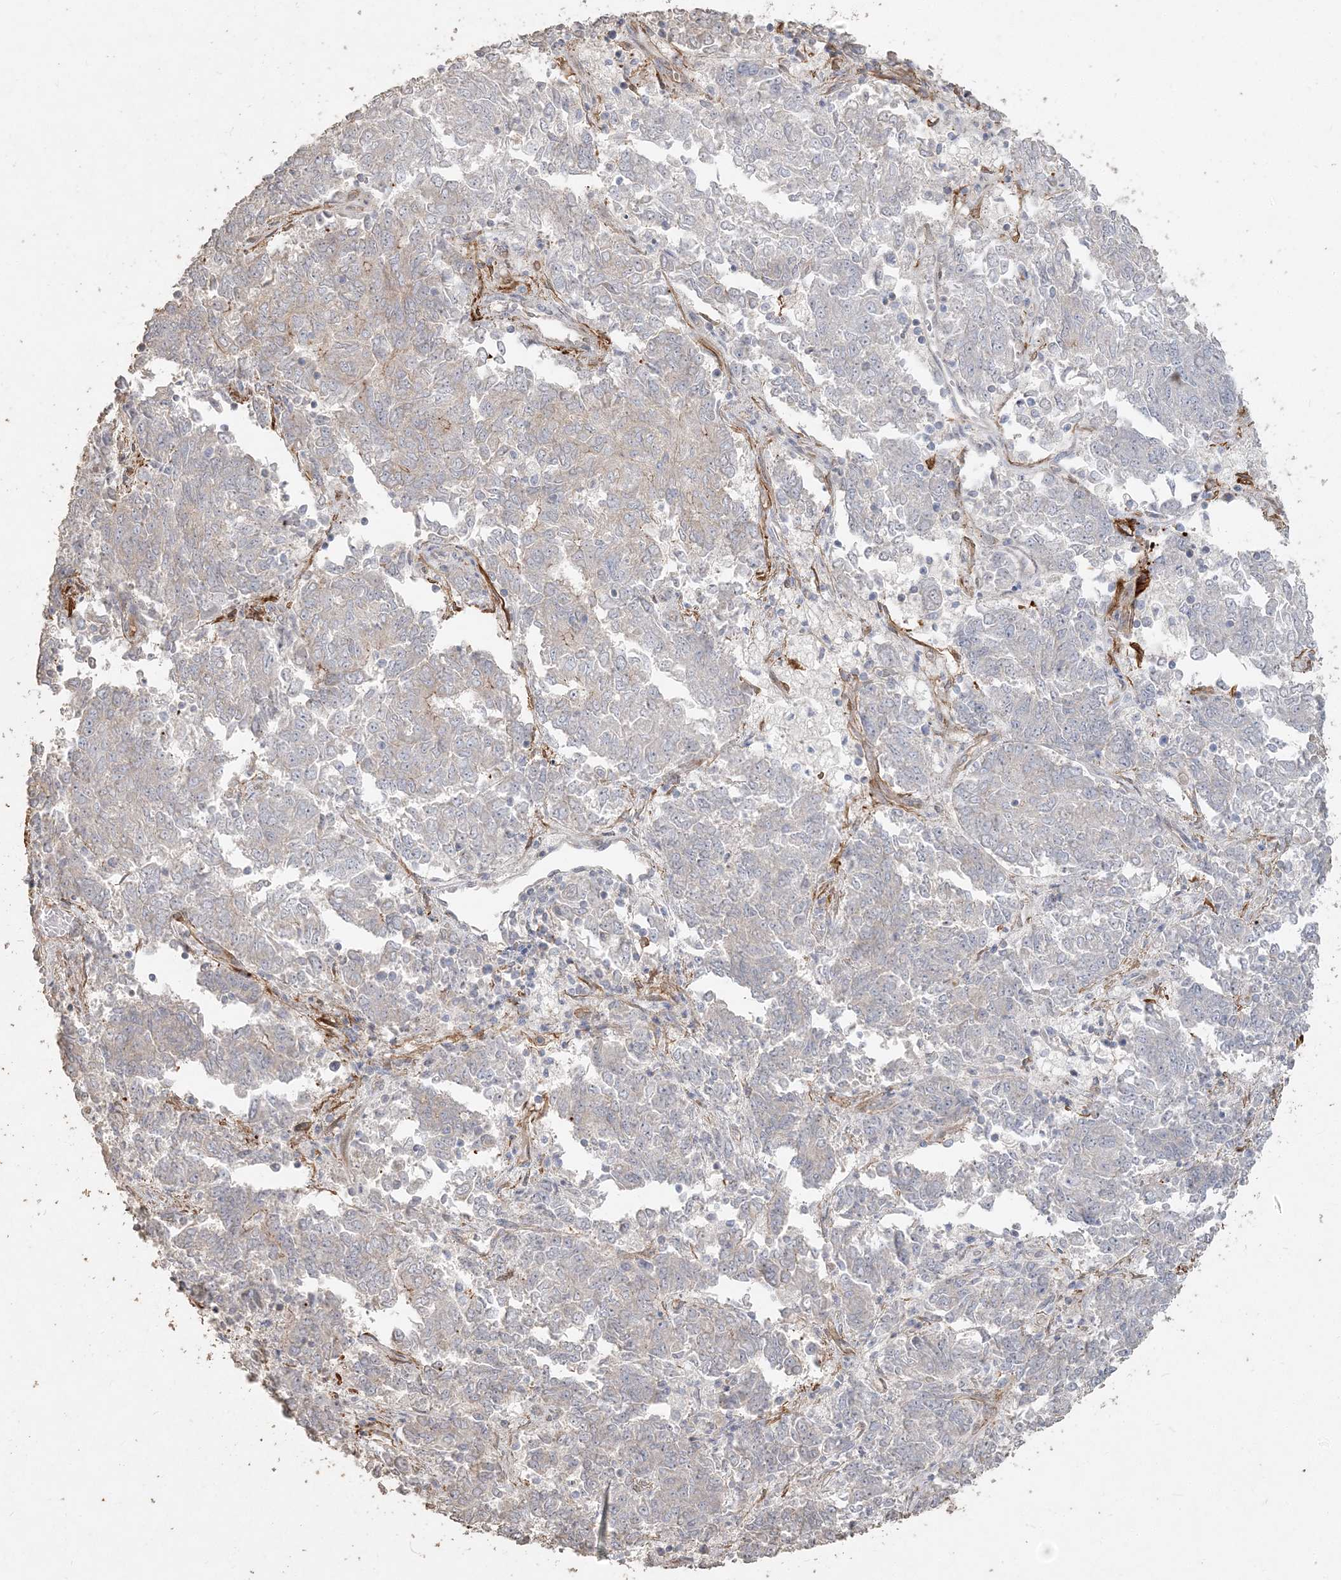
{"staining": {"intensity": "negative", "quantity": "none", "location": "none"}, "tissue": "endometrial cancer", "cell_type": "Tumor cells", "image_type": "cancer", "snomed": [{"axis": "morphology", "description": "Adenocarcinoma, NOS"}, {"axis": "topography", "description": "Endometrium"}], "caption": "There is no significant staining in tumor cells of adenocarcinoma (endometrial).", "gene": "RNF145", "patient": {"sex": "female", "age": 80}}